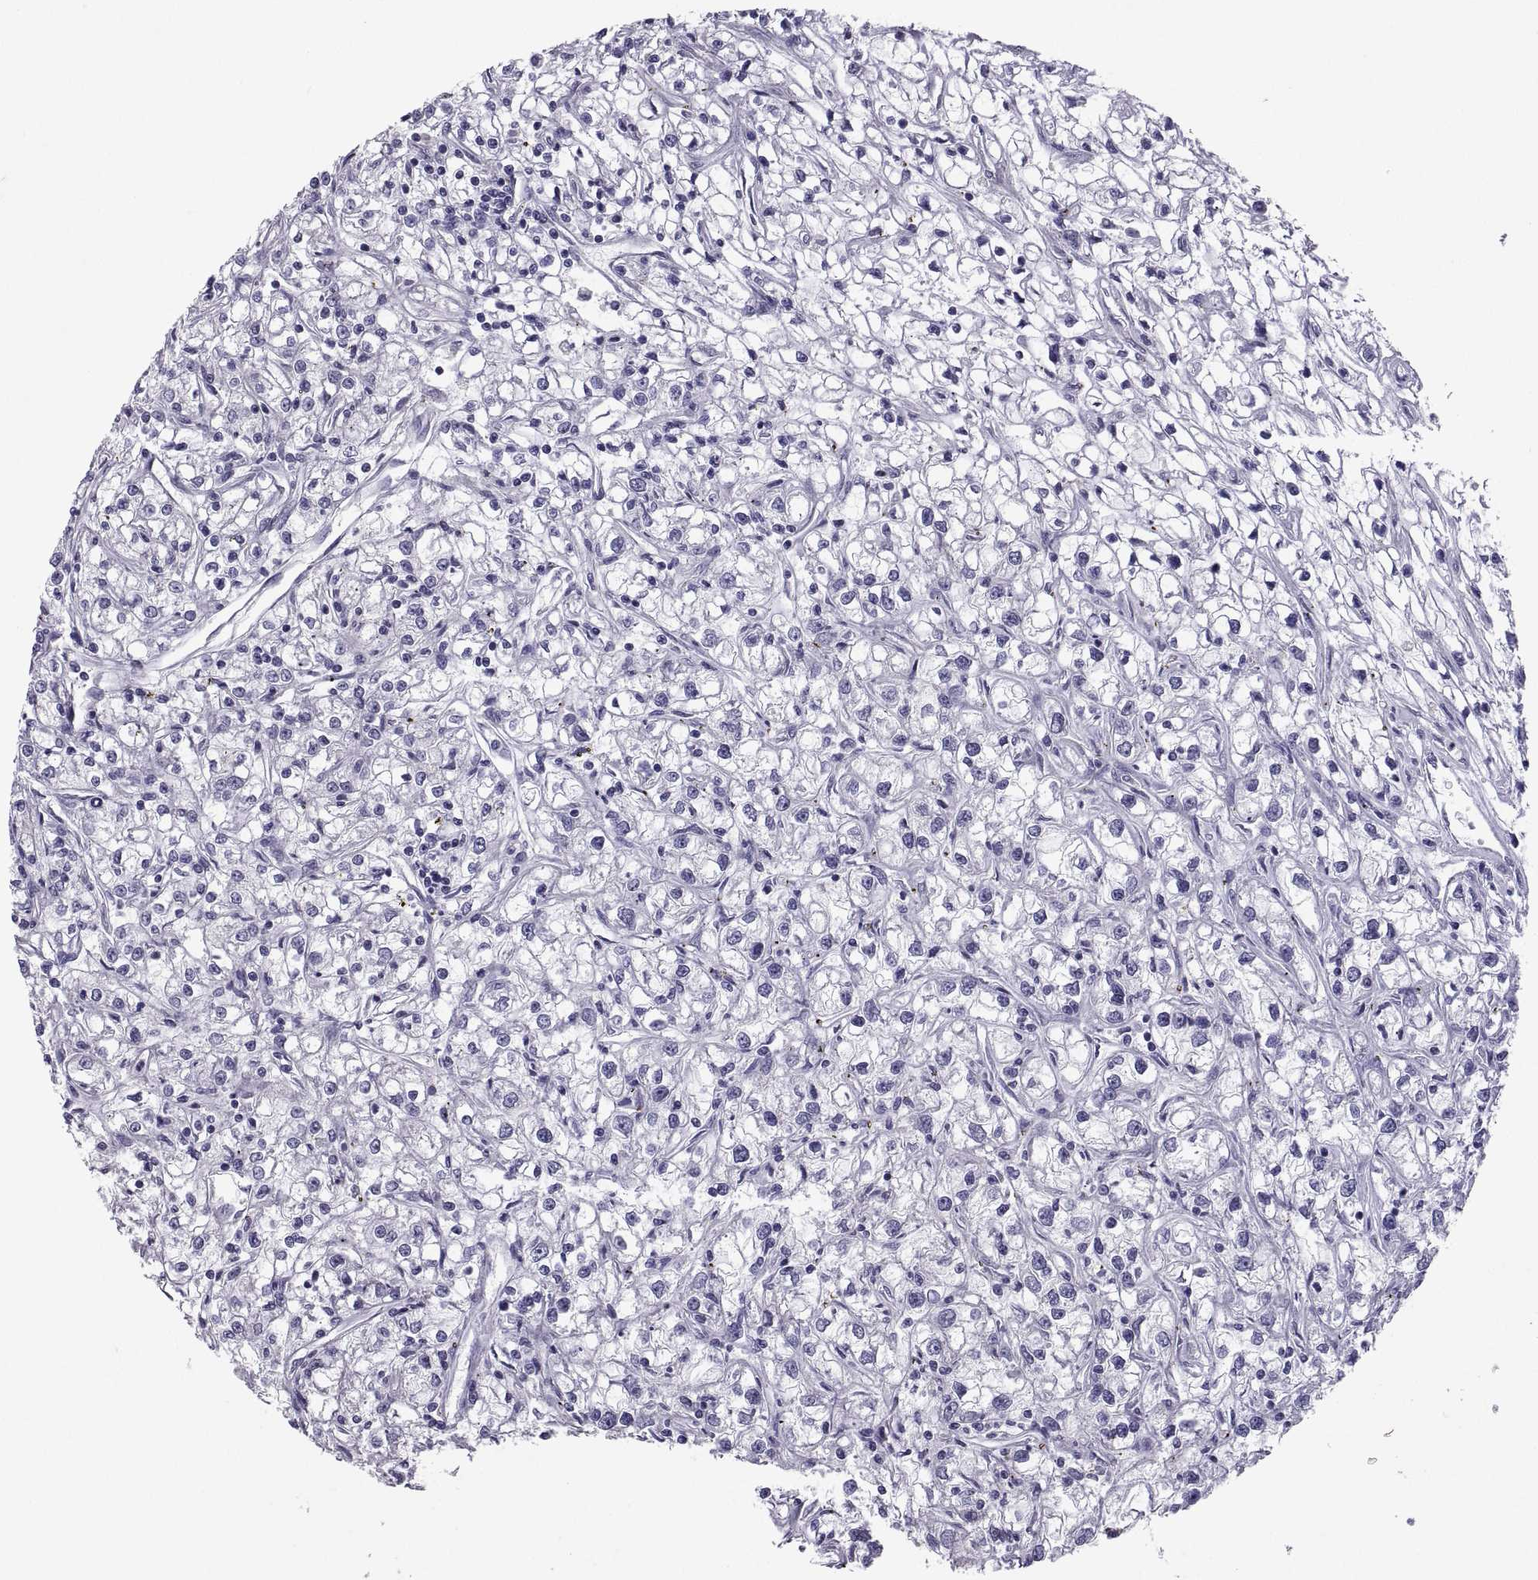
{"staining": {"intensity": "negative", "quantity": "none", "location": "none"}, "tissue": "renal cancer", "cell_type": "Tumor cells", "image_type": "cancer", "snomed": [{"axis": "morphology", "description": "Adenocarcinoma, NOS"}, {"axis": "topography", "description": "Kidney"}], "caption": "A high-resolution photomicrograph shows IHC staining of renal cancer, which reveals no significant positivity in tumor cells. (Stains: DAB (3,3'-diaminobenzidine) IHC with hematoxylin counter stain, Microscopy: brightfield microscopy at high magnification).", "gene": "IGSF1", "patient": {"sex": "female", "age": 59}}